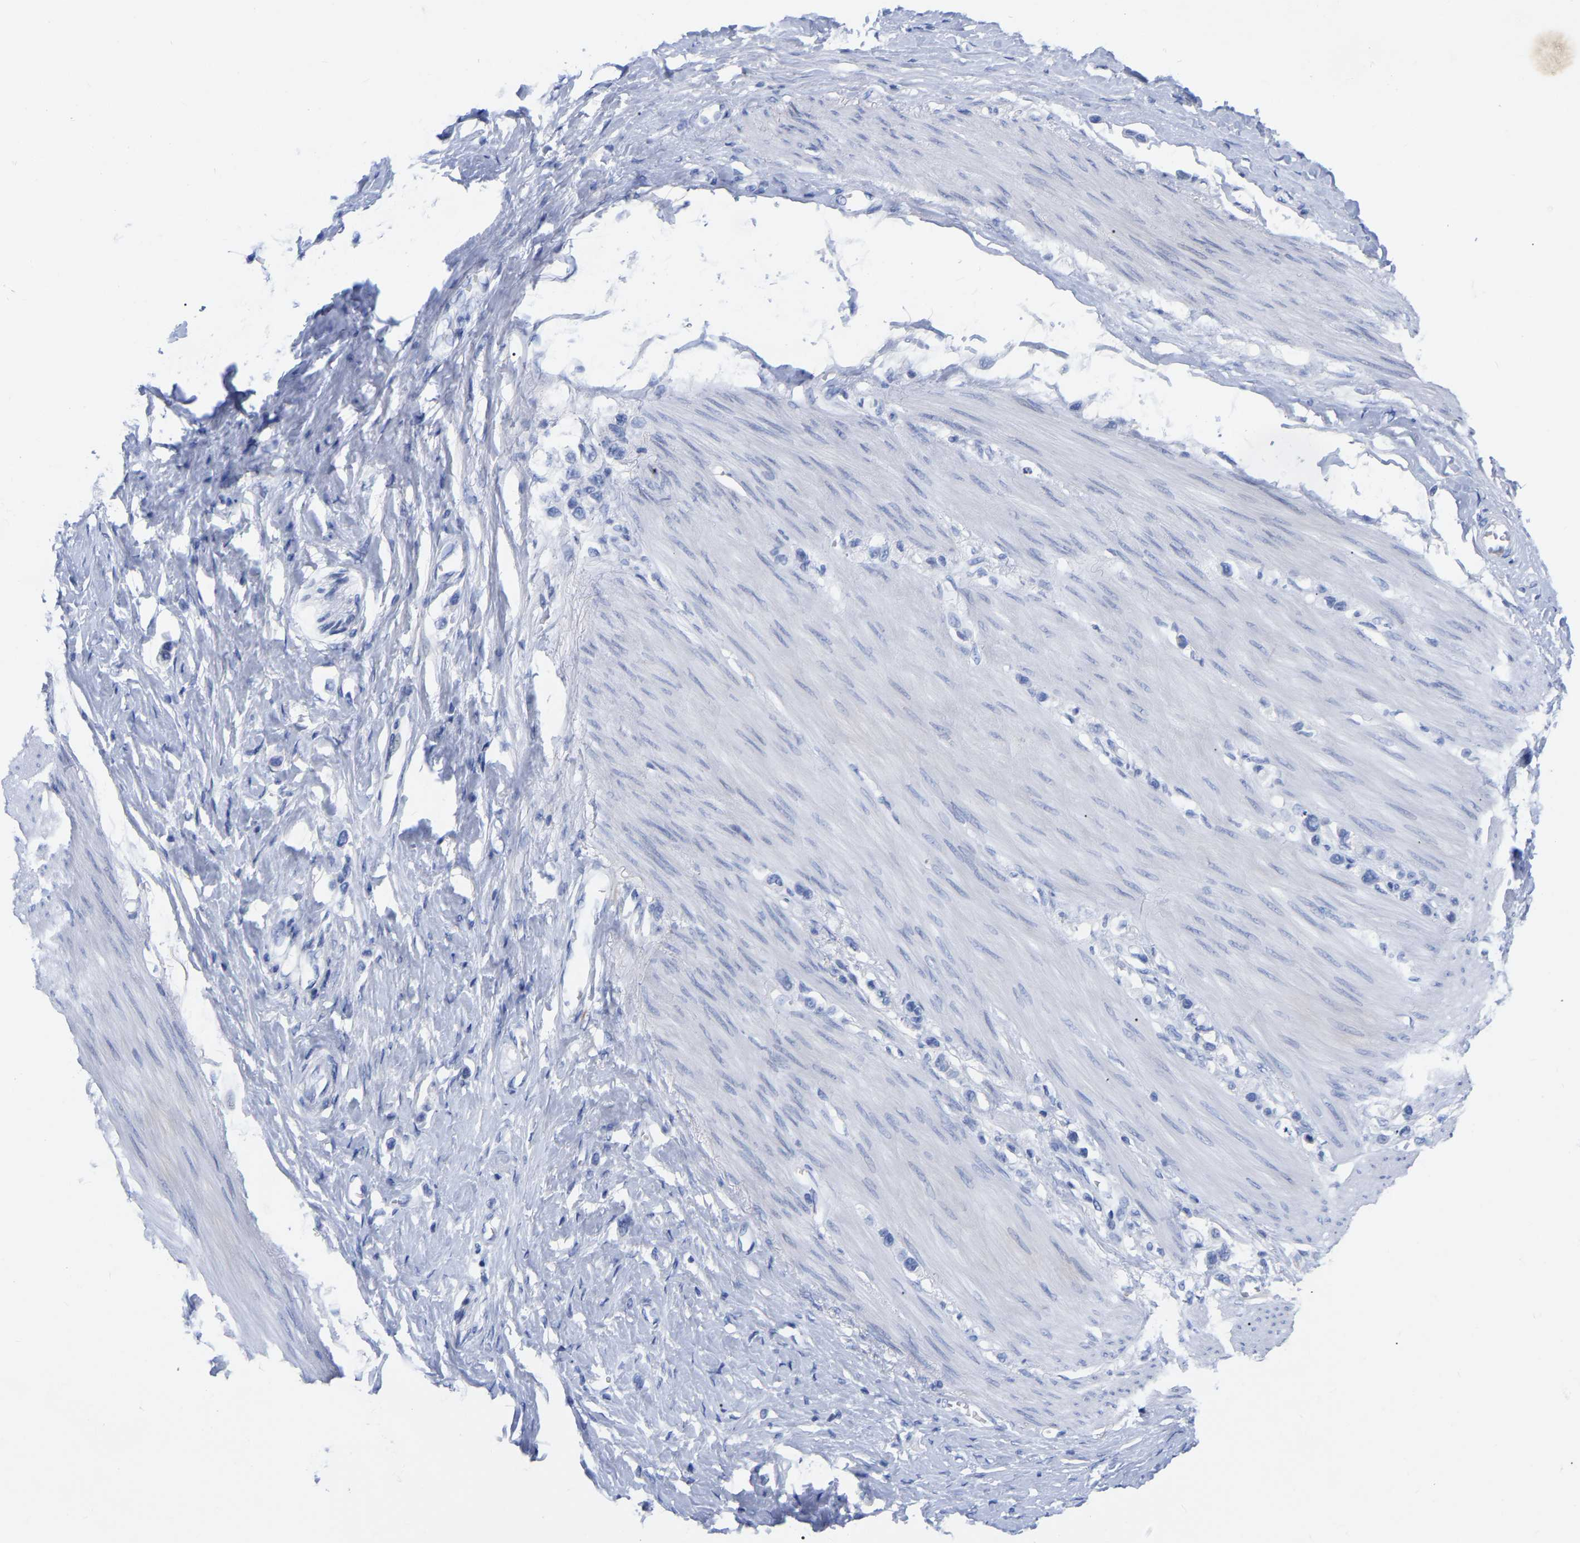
{"staining": {"intensity": "negative", "quantity": "none", "location": "none"}, "tissue": "stomach cancer", "cell_type": "Tumor cells", "image_type": "cancer", "snomed": [{"axis": "morphology", "description": "Adenocarcinoma, NOS"}, {"axis": "topography", "description": "Stomach"}], "caption": "An image of stomach cancer (adenocarcinoma) stained for a protein demonstrates no brown staining in tumor cells. Nuclei are stained in blue.", "gene": "ZNF629", "patient": {"sex": "female", "age": 65}}